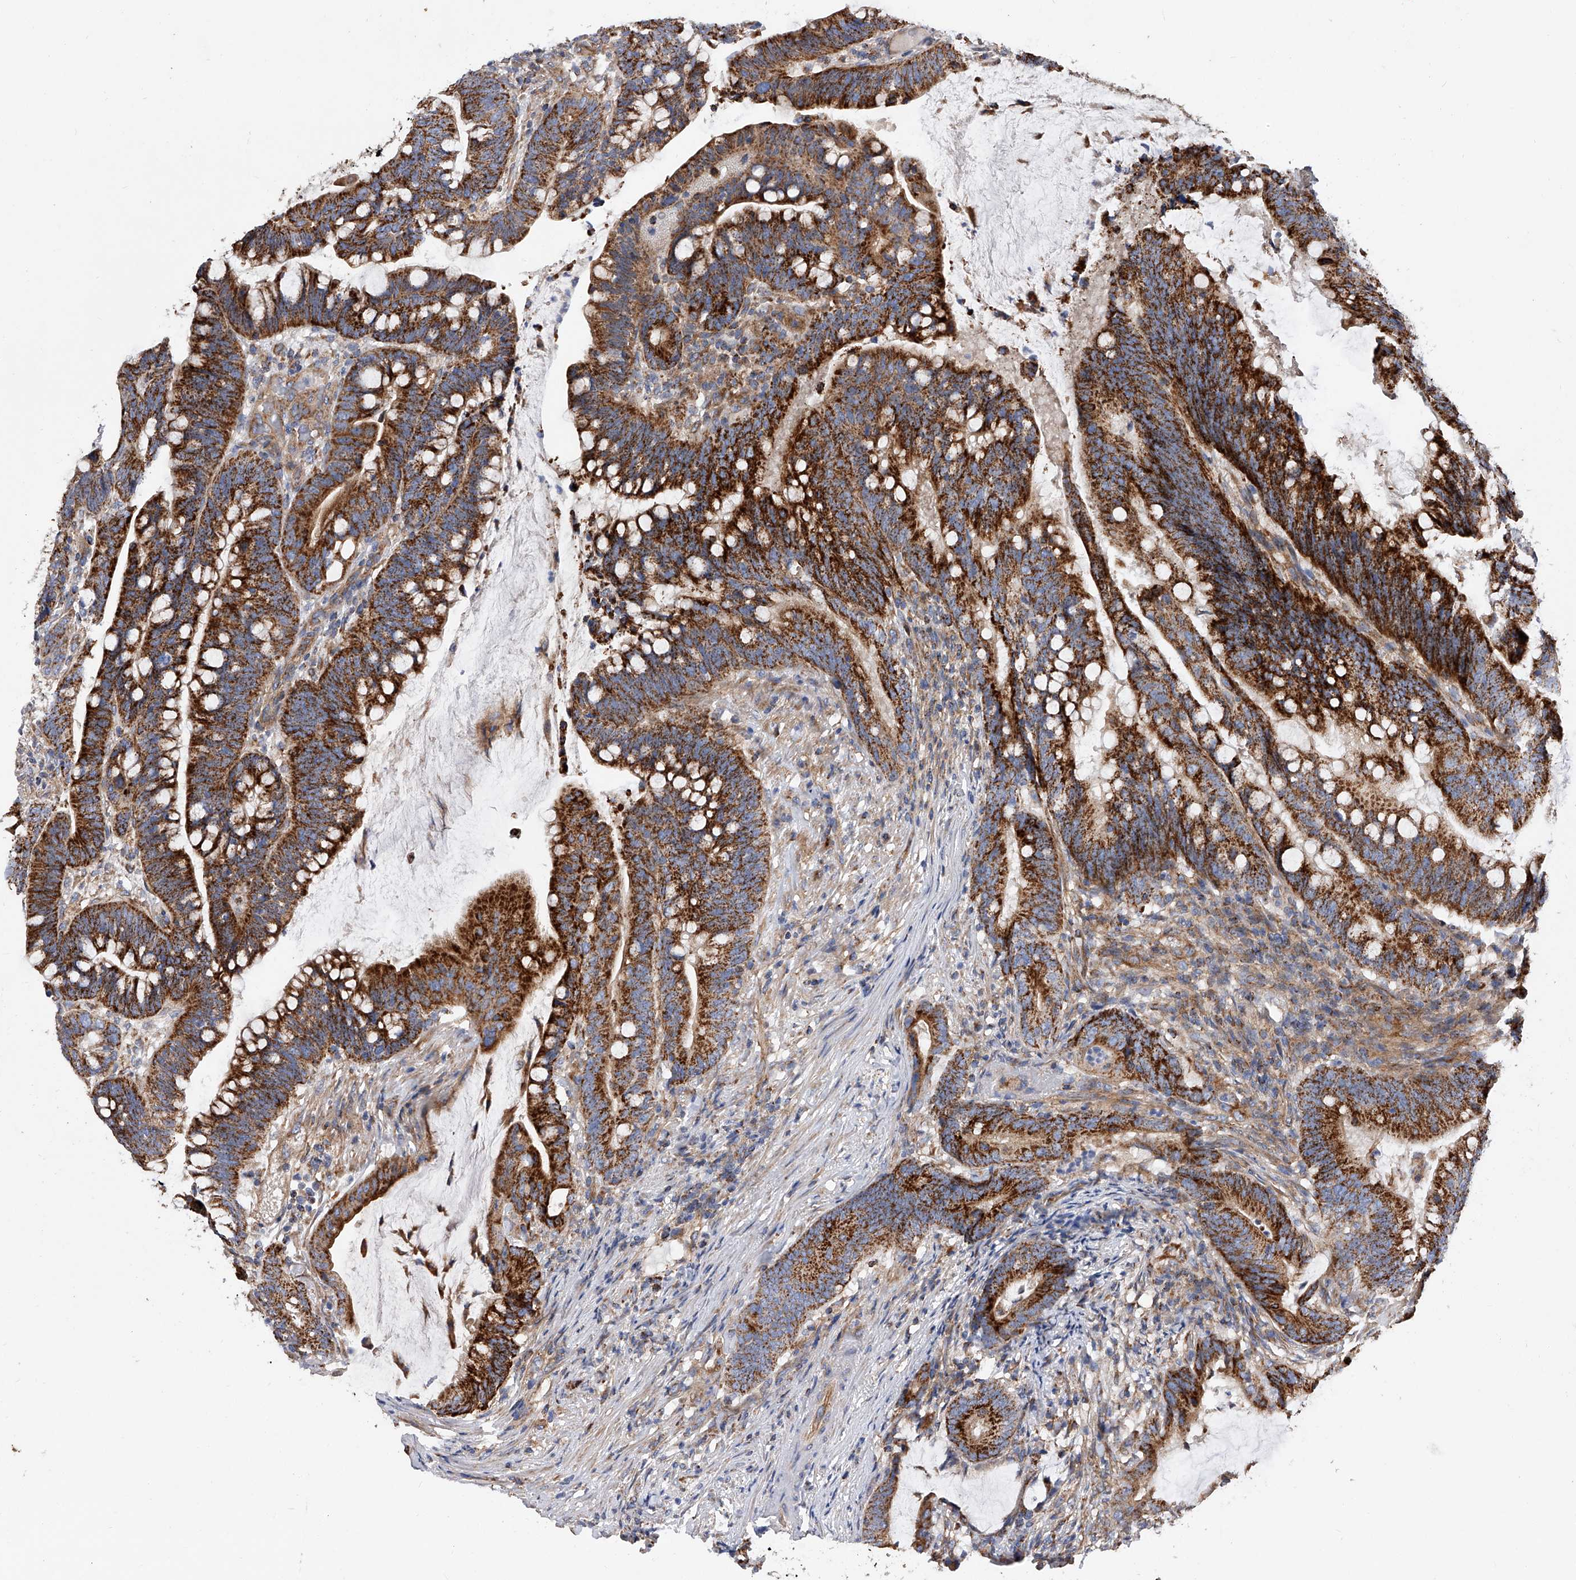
{"staining": {"intensity": "strong", "quantity": ">75%", "location": "cytoplasmic/membranous"}, "tissue": "colorectal cancer", "cell_type": "Tumor cells", "image_type": "cancer", "snomed": [{"axis": "morphology", "description": "Adenocarcinoma, NOS"}, {"axis": "topography", "description": "Colon"}], "caption": "An immunohistochemistry (IHC) histopathology image of neoplastic tissue is shown. Protein staining in brown highlights strong cytoplasmic/membranous positivity in colorectal cancer within tumor cells.", "gene": "PDSS2", "patient": {"sex": "female", "age": 66}}